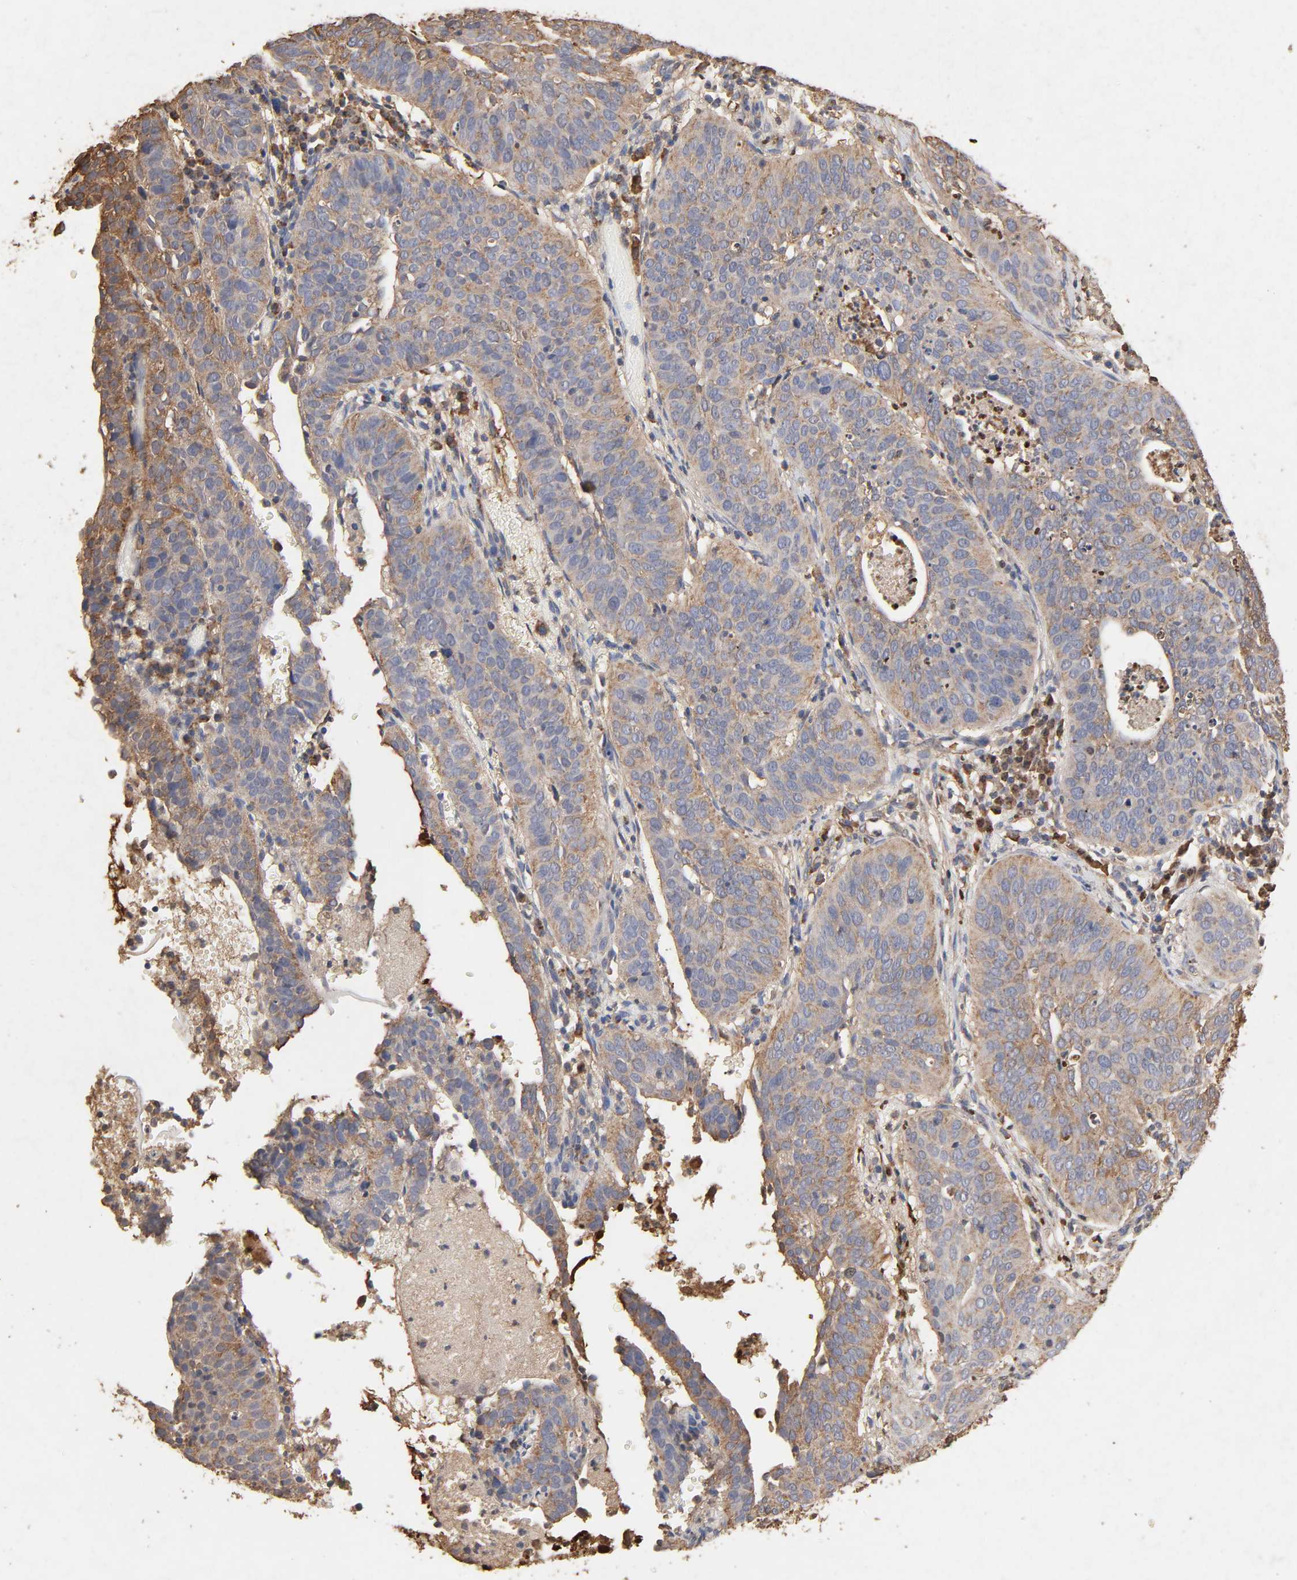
{"staining": {"intensity": "moderate", "quantity": ">75%", "location": "cytoplasmic/membranous"}, "tissue": "cervical cancer", "cell_type": "Tumor cells", "image_type": "cancer", "snomed": [{"axis": "morphology", "description": "Squamous cell carcinoma, NOS"}, {"axis": "topography", "description": "Cervix"}], "caption": "Immunohistochemistry (DAB (3,3'-diaminobenzidine)) staining of squamous cell carcinoma (cervical) shows moderate cytoplasmic/membranous protein positivity in about >75% of tumor cells.", "gene": "CYCS", "patient": {"sex": "female", "age": 39}}